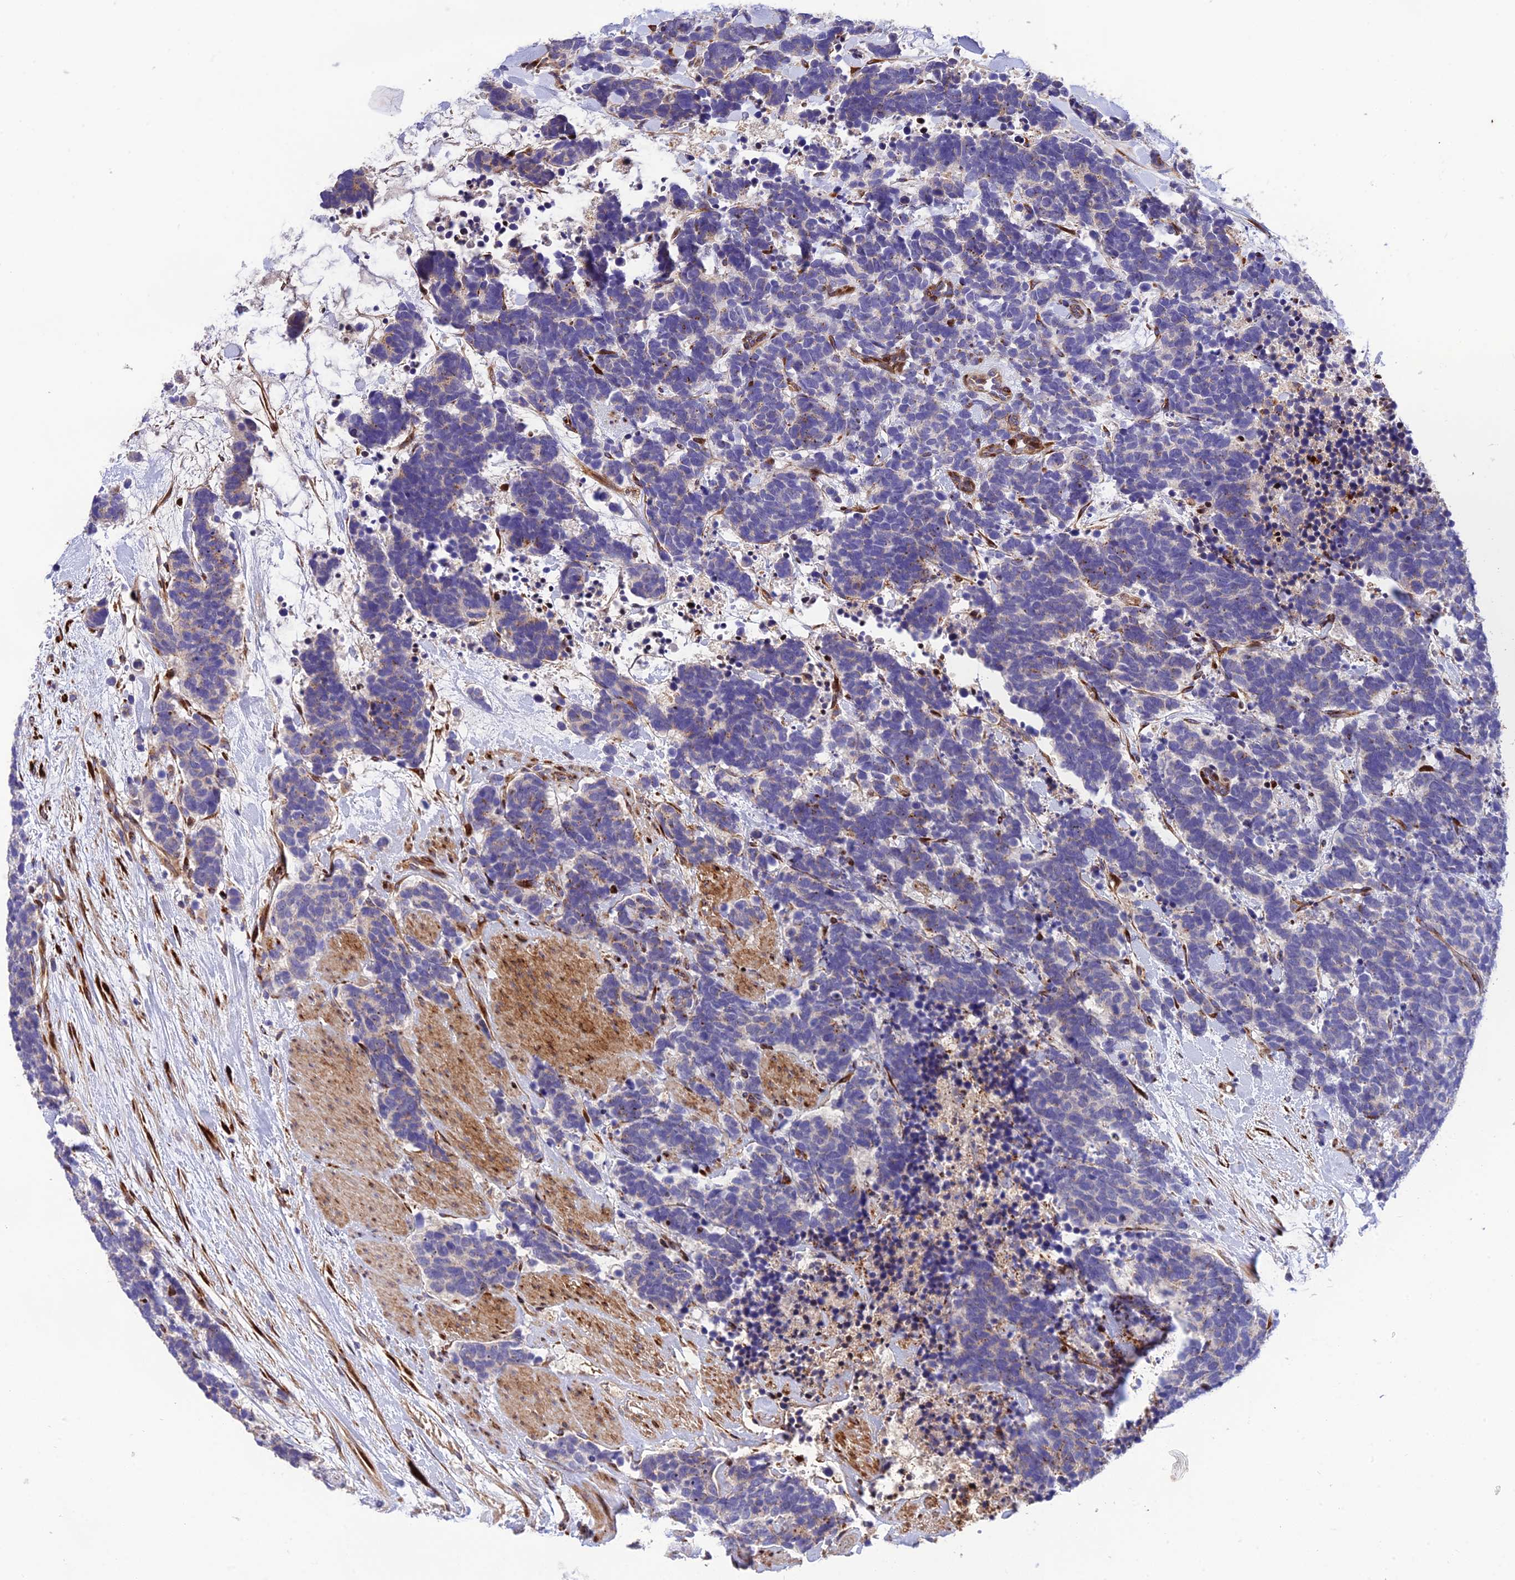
{"staining": {"intensity": "negative", "quantity": "none", "location": "none"}, "tissue": "carcinoid", "cell_type": "Tumor cells", "image_type": "cancer", "snomed": [{"axis": "morphology", "description": "Carcinoma, NOS"}, {"axis": "morphology", "description": "Carcinoid, malignant, NOS"}, {"axis": "topography", "description": "Prostate"}], "caption": "This is an IHC micrograph of human carcinoid. There is no staining in tumor cells.", "gene": "CPSF4L", "patient": {"sex": "male", "age": 57}}